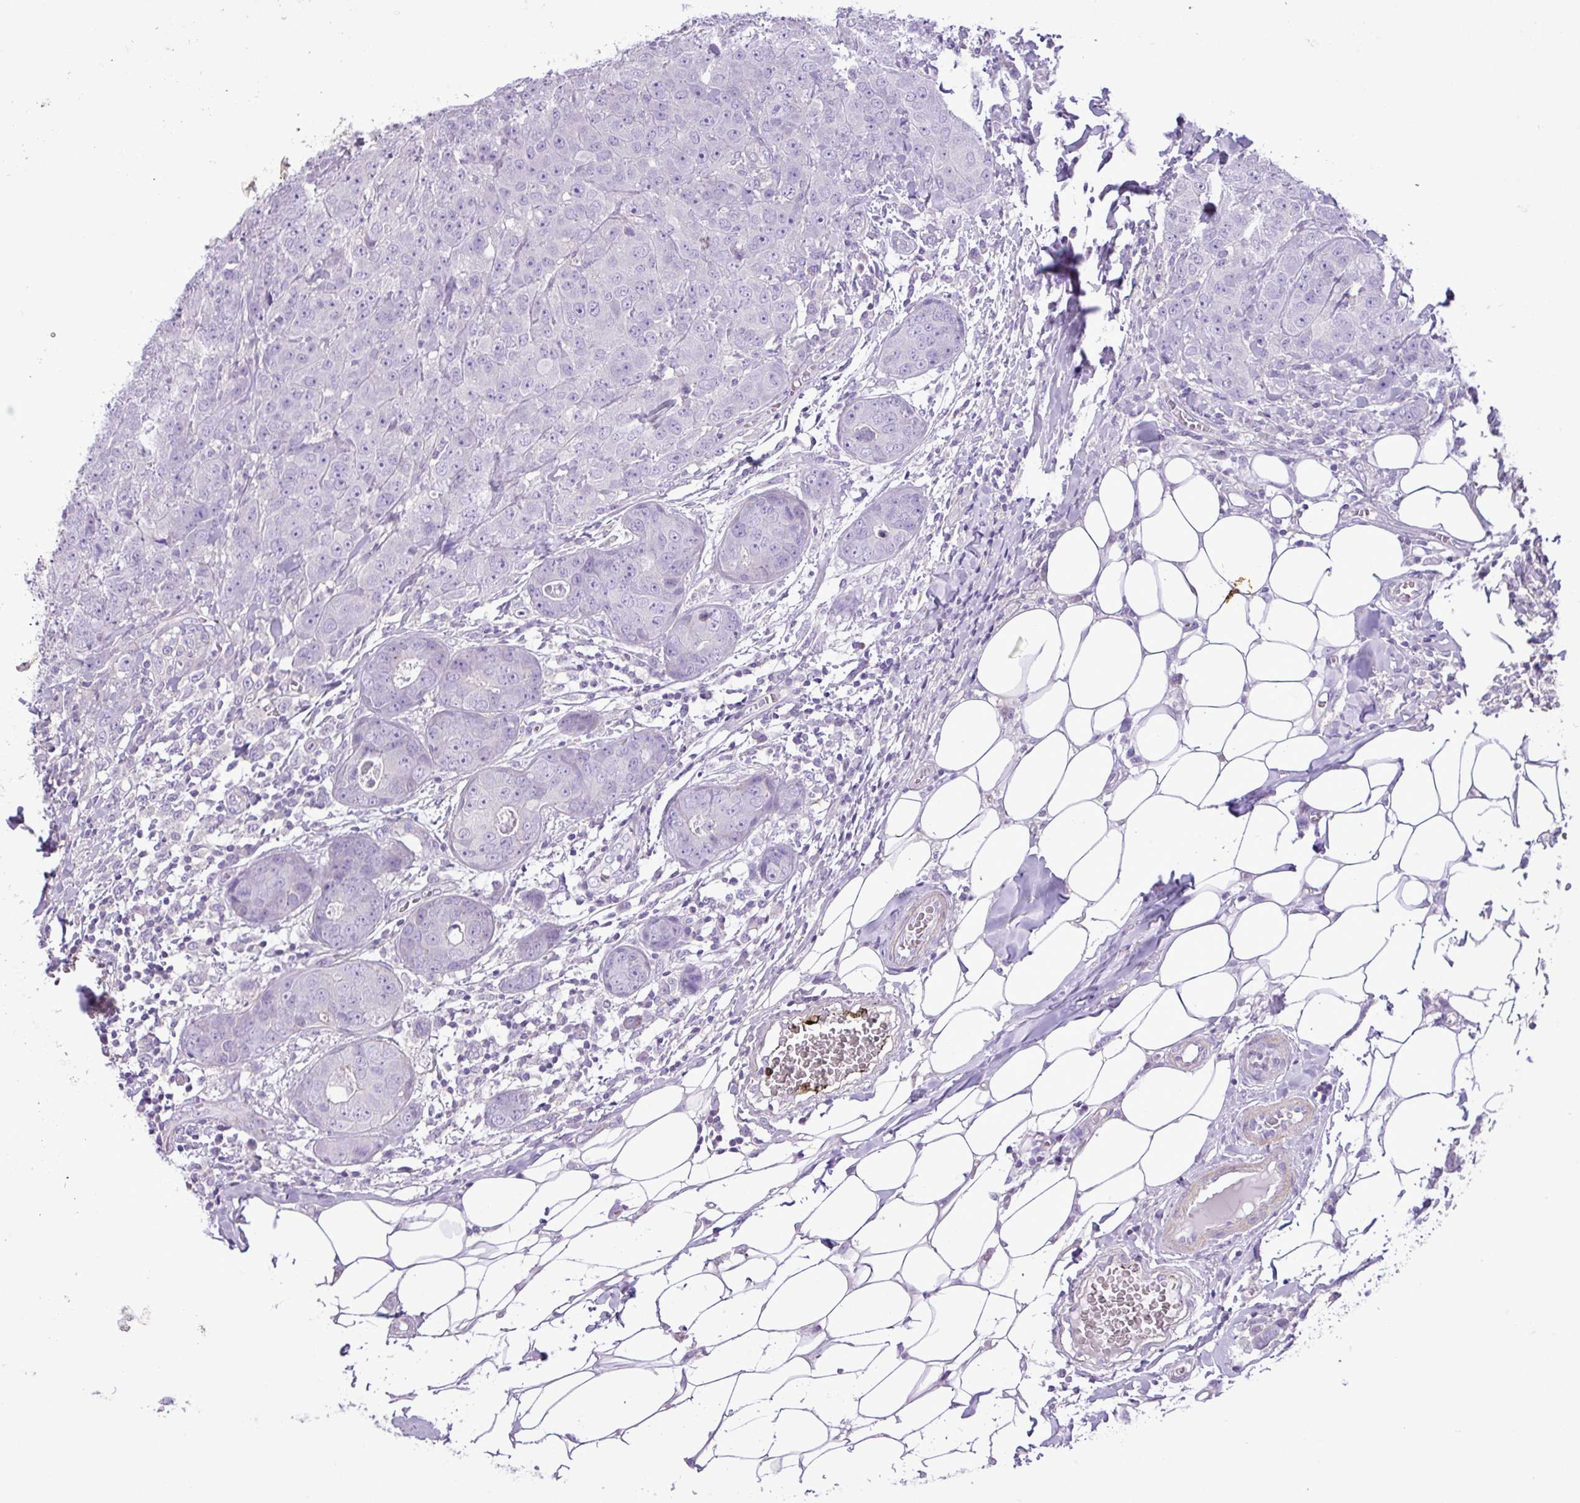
{"staining": {"intensity": "negative", "quantity": "none", "location": "none"}, "tissue": "breast cancer", "cell_type": "Tumor cells", "image_type": "cancer", "snomed": [{"axis": "morphology", "description": "Duct carcinoma"}, {"axis": "topography", "description": "Breast"}], "caption": "Histopathology image shows no protein expression in tumor cells of breast intraductal carcinoma tissue.", "gene": "ZNF334", "patient": {"sex": "female", "age": 43}}